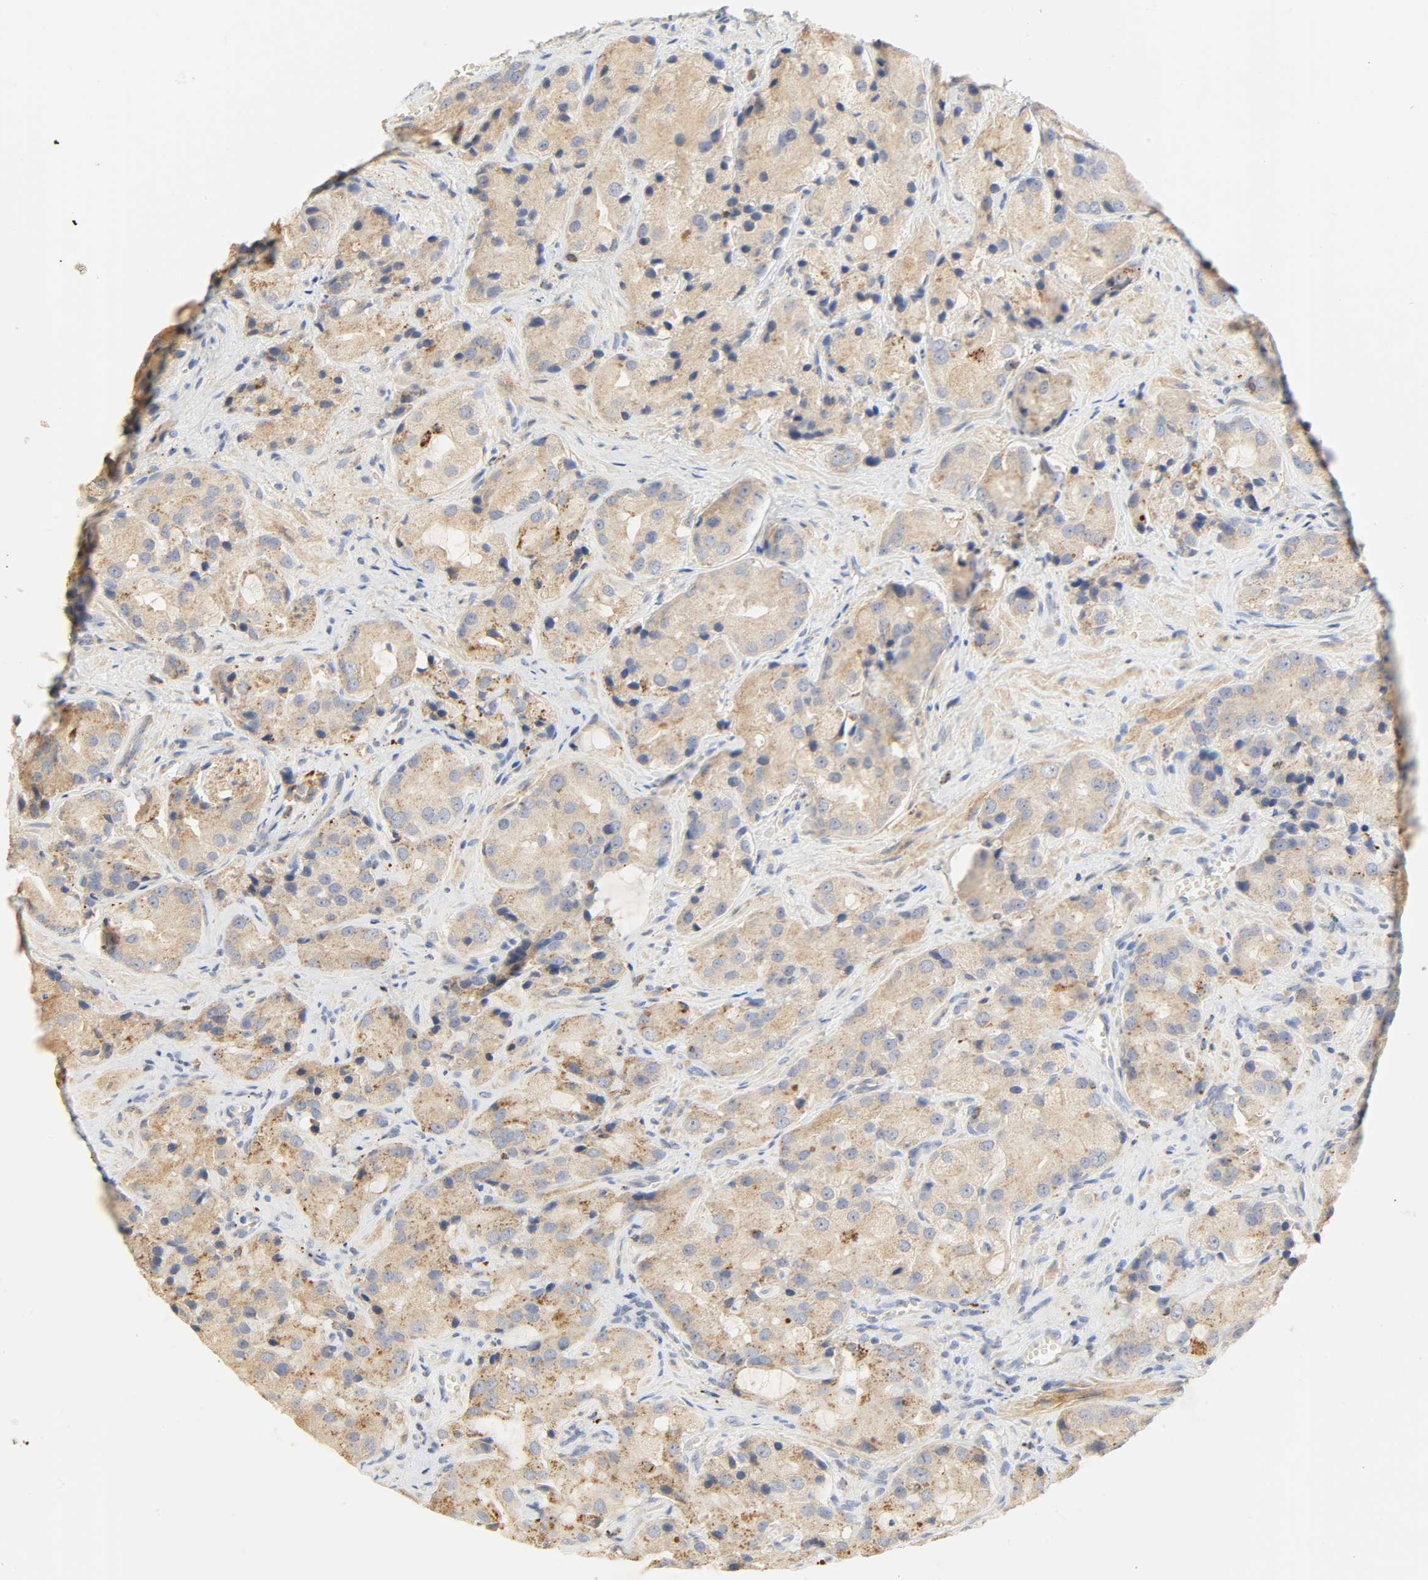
{"staining": {"intensity": "weak", "quantity": ">75%", "location": "cytoplasmic/membranous"}, "tissue": "prostate cancer", "cell_type": "Tumor cells", "image_type": "cancer", "snomed": [{"axis": "morphology", "description": "Adenocarcinoma, High grade"}, {"axis": "topography", "description": "Prostate"}], "caption": "A brown stain labels weak cytoplasmic/membranous positivity of a protein in human prostate cancer tumor cells. Nuclei are stained in blue.", "gene": "CAMK2A", "patient": {"sex": "male", "age": 70}}